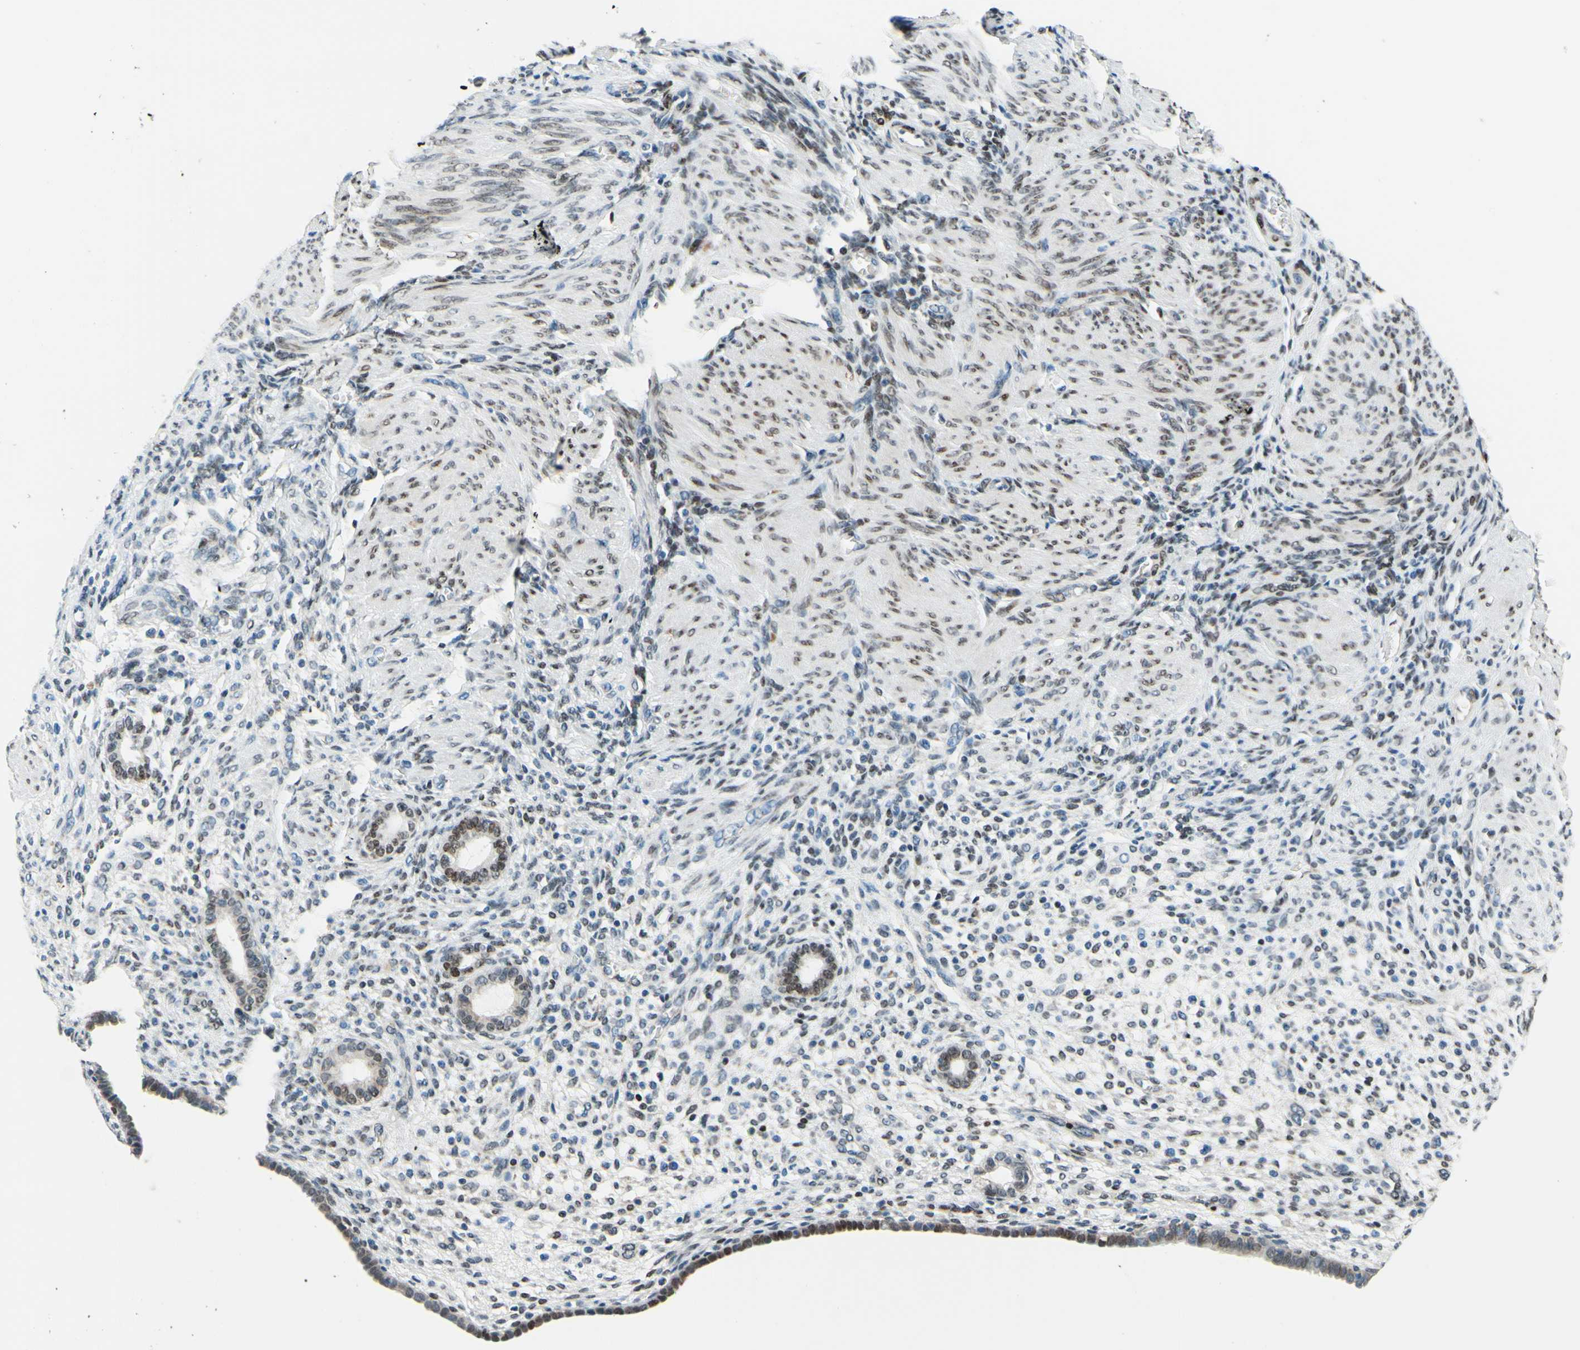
{"staining": {"intensity": "weak", "quantity": "25%-75%", "location": "nuclear"}, "tissue": "endometrium", "cell_type": "Cells in endometrial stroma", "image_type": "normal", "snomed": [{"axis": "morphology", "description": "Normal tissue, NOS"}, {"axis": "topography", "description": "Endometrium"}], "caption": "A histopathology image of human endometrium stained for a protein shows weak nuclear brown staining in cells in endometrial stroma. The staining was performed using DAB (3,3'-diaminobenzidine) to visualize the protein expression in brown, while the nuclei were stained in blue with hematoxylin (Magnification: 20x).", "gene": "CBX7", "patient": {"sex": "female", "age": 72}}